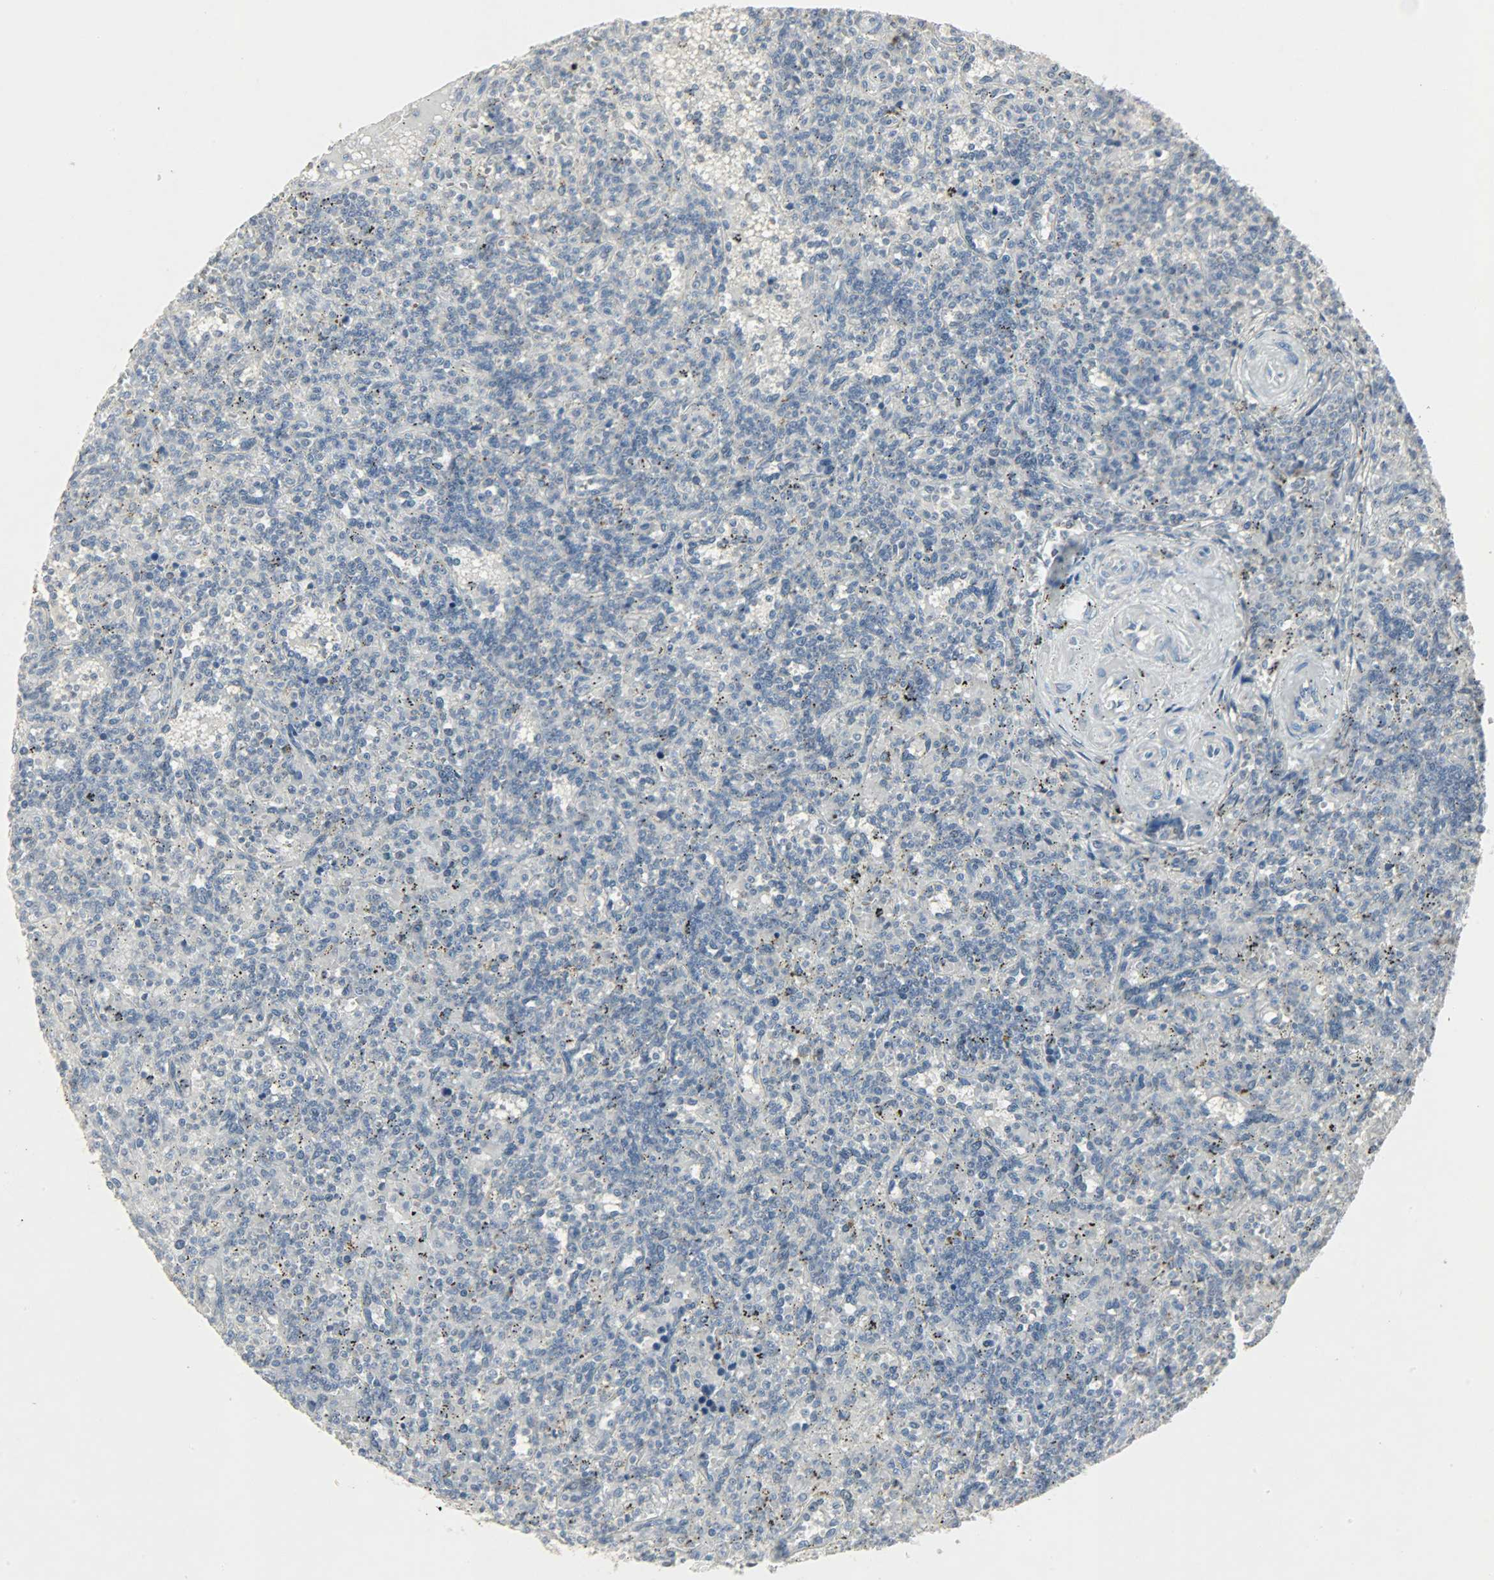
{"staining": {"intensity": "negative", "quantity": "none", "location": "none"}, "tissue": "lymphoma", "cell_type": "Tumor cells", "image_type": "cancer", "snomed": [{"axis": "morphology", "description": "Malignant lymphoma, non-Hodgkin's type, Low grade"}, {"axis": "topography", "description": "Spleen"}], "caption": "IHC photomicrograph of lymphoma stained for a protein (brown), which displays no expression in tumor cells. The staining was performed using DAB (3,3'-diaminobenzidine) to visualize the protein expression in brown, while the nuclei were stained in blue with hematoxylin (Magnification: 20x).", "gene": "CAMK4", "patient": {"sex": "male", "age": 73}}